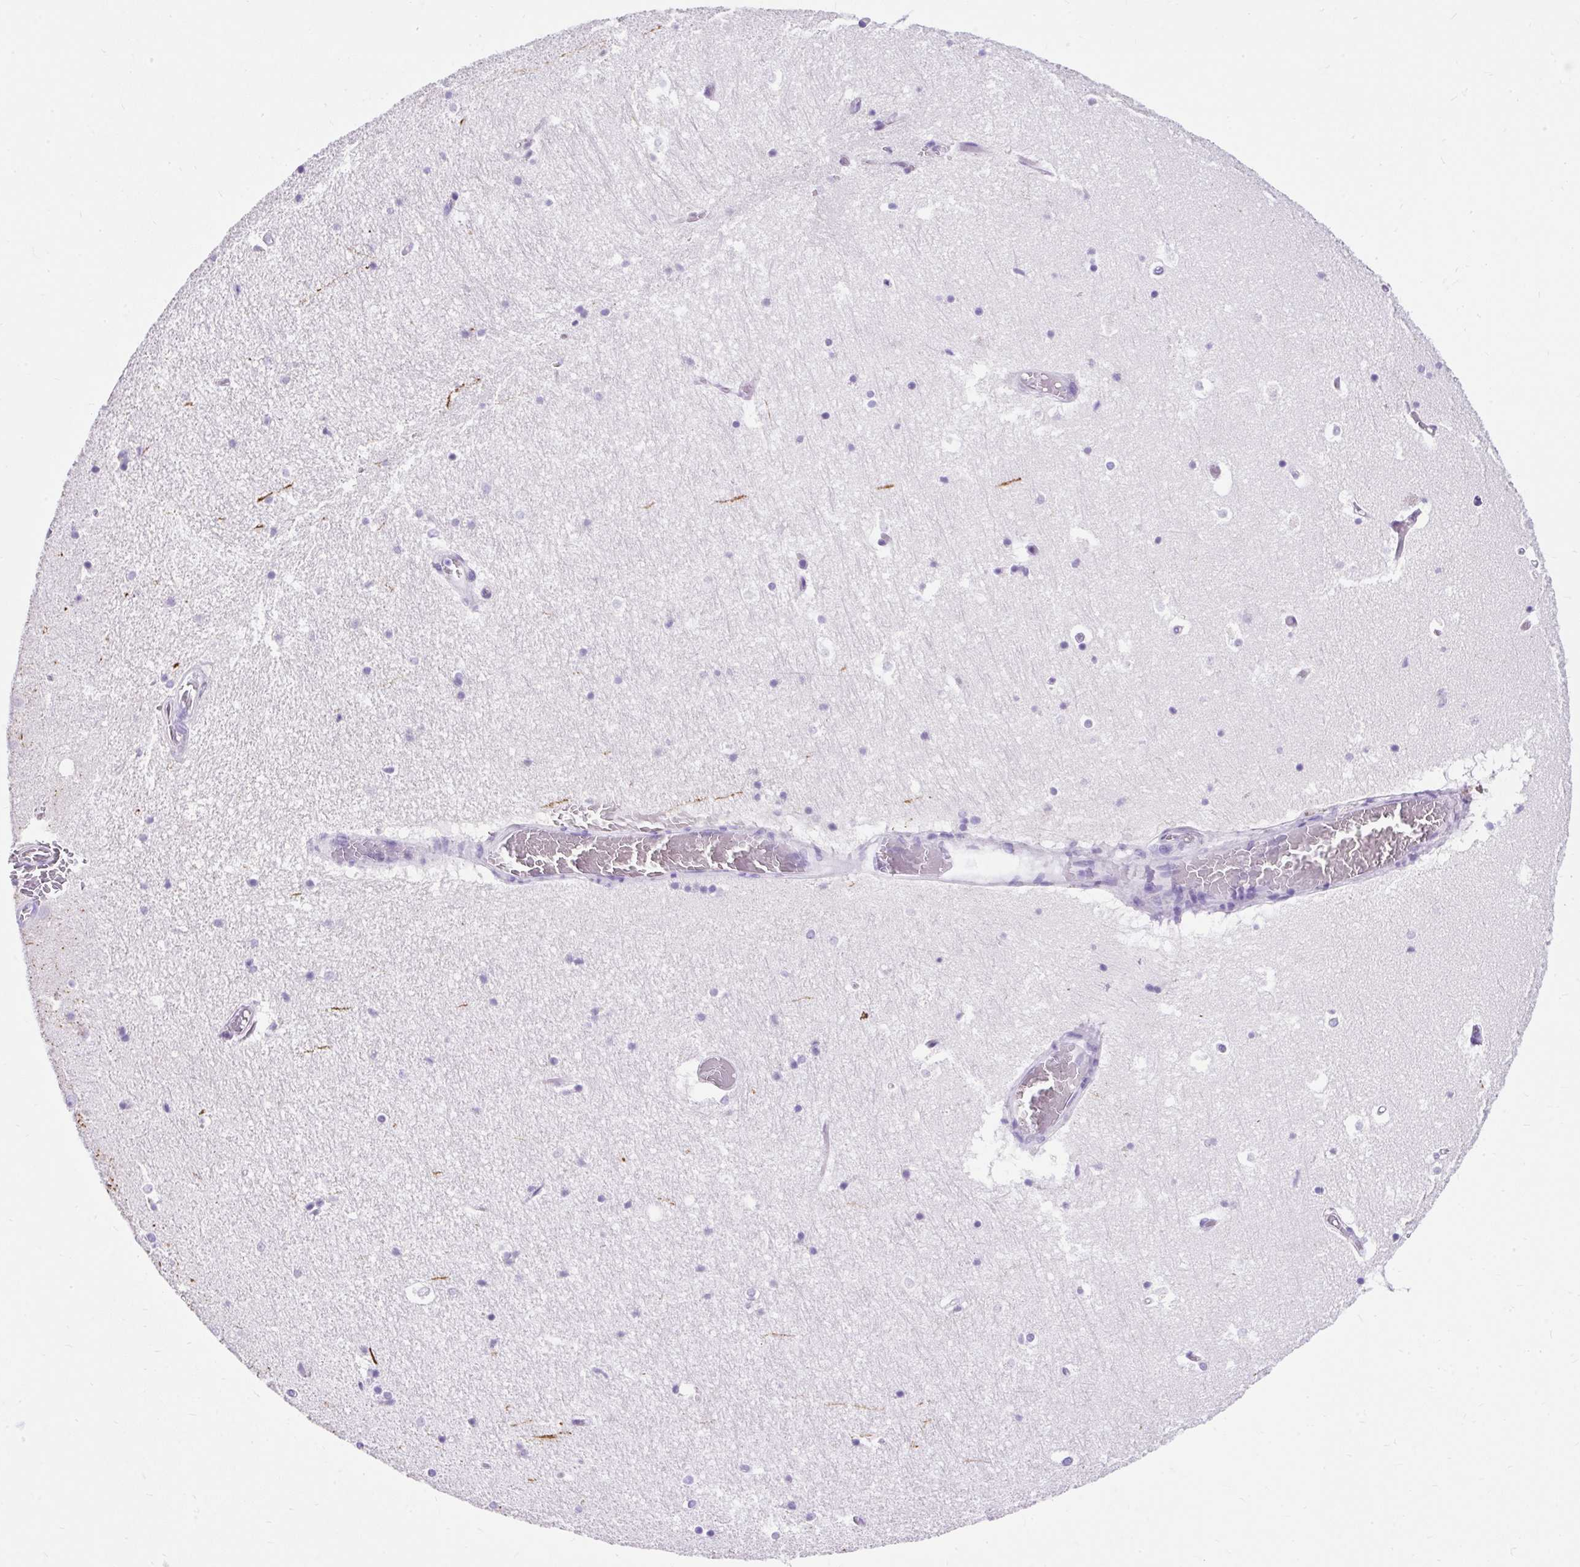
{"staining": {"intensity": "negative", "quantity": "none", "location": "none"}, "tissue": "hippocampus", "cell_type": "Glial cells", "image_type": "normal", "snomed": [{"axis": "morphology", "description": "Normal tissue, NOS"}, {"axis": "topography", "description": "Hippocampus"}], "caption": "A high-resolution micrograph shows immunohistochemistry staining of benign hippocampus, which displays no significant positivity in glial cells.", "gene": "PVALB", "patient": {"sex": "female", "age": 52}}